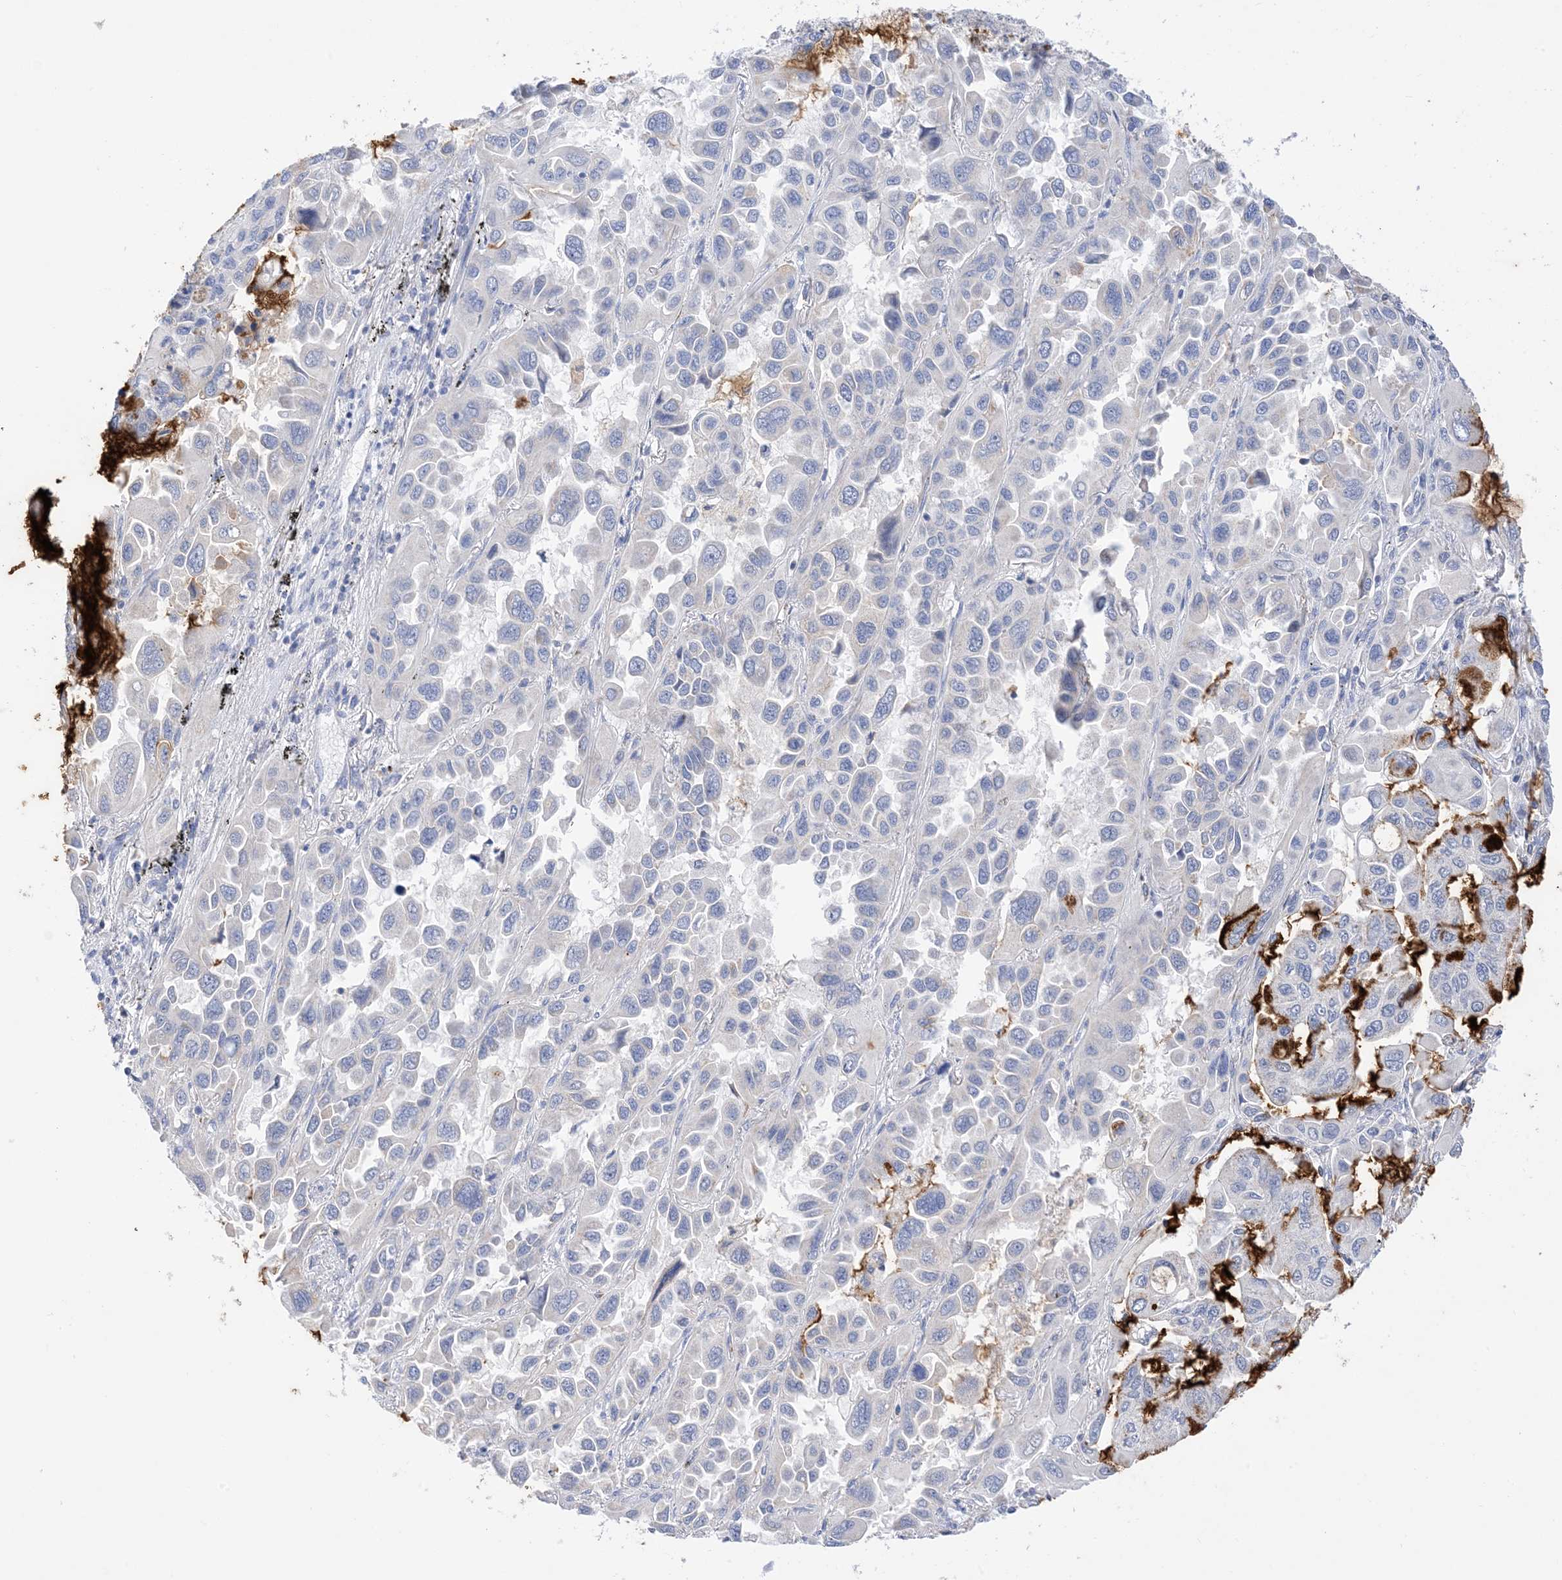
{"staining": {"intensity": "negative", "quantity": "none", "location": "none"}, "tissue": "lung cancer", "cell_type": "Tumor cells", "image_type": "cancer", "snomed": [{"axis": "morphology", "description": "Adenocarcinoma, NOS"}, {"axis": "topography", "description": "Lung"}], "caption": "The micrograph exhibits no significant positivity in tumor cells of lung adenocarcinoma. (Stains: DAB (3,3'-diaminobenzidine) immunohistochemistry with hematoxylin counter stain, Microscopy: brightfield microscopy at high magnification).", "gene": "PLK4", "patient": {"sex": "male", "age": 64}}